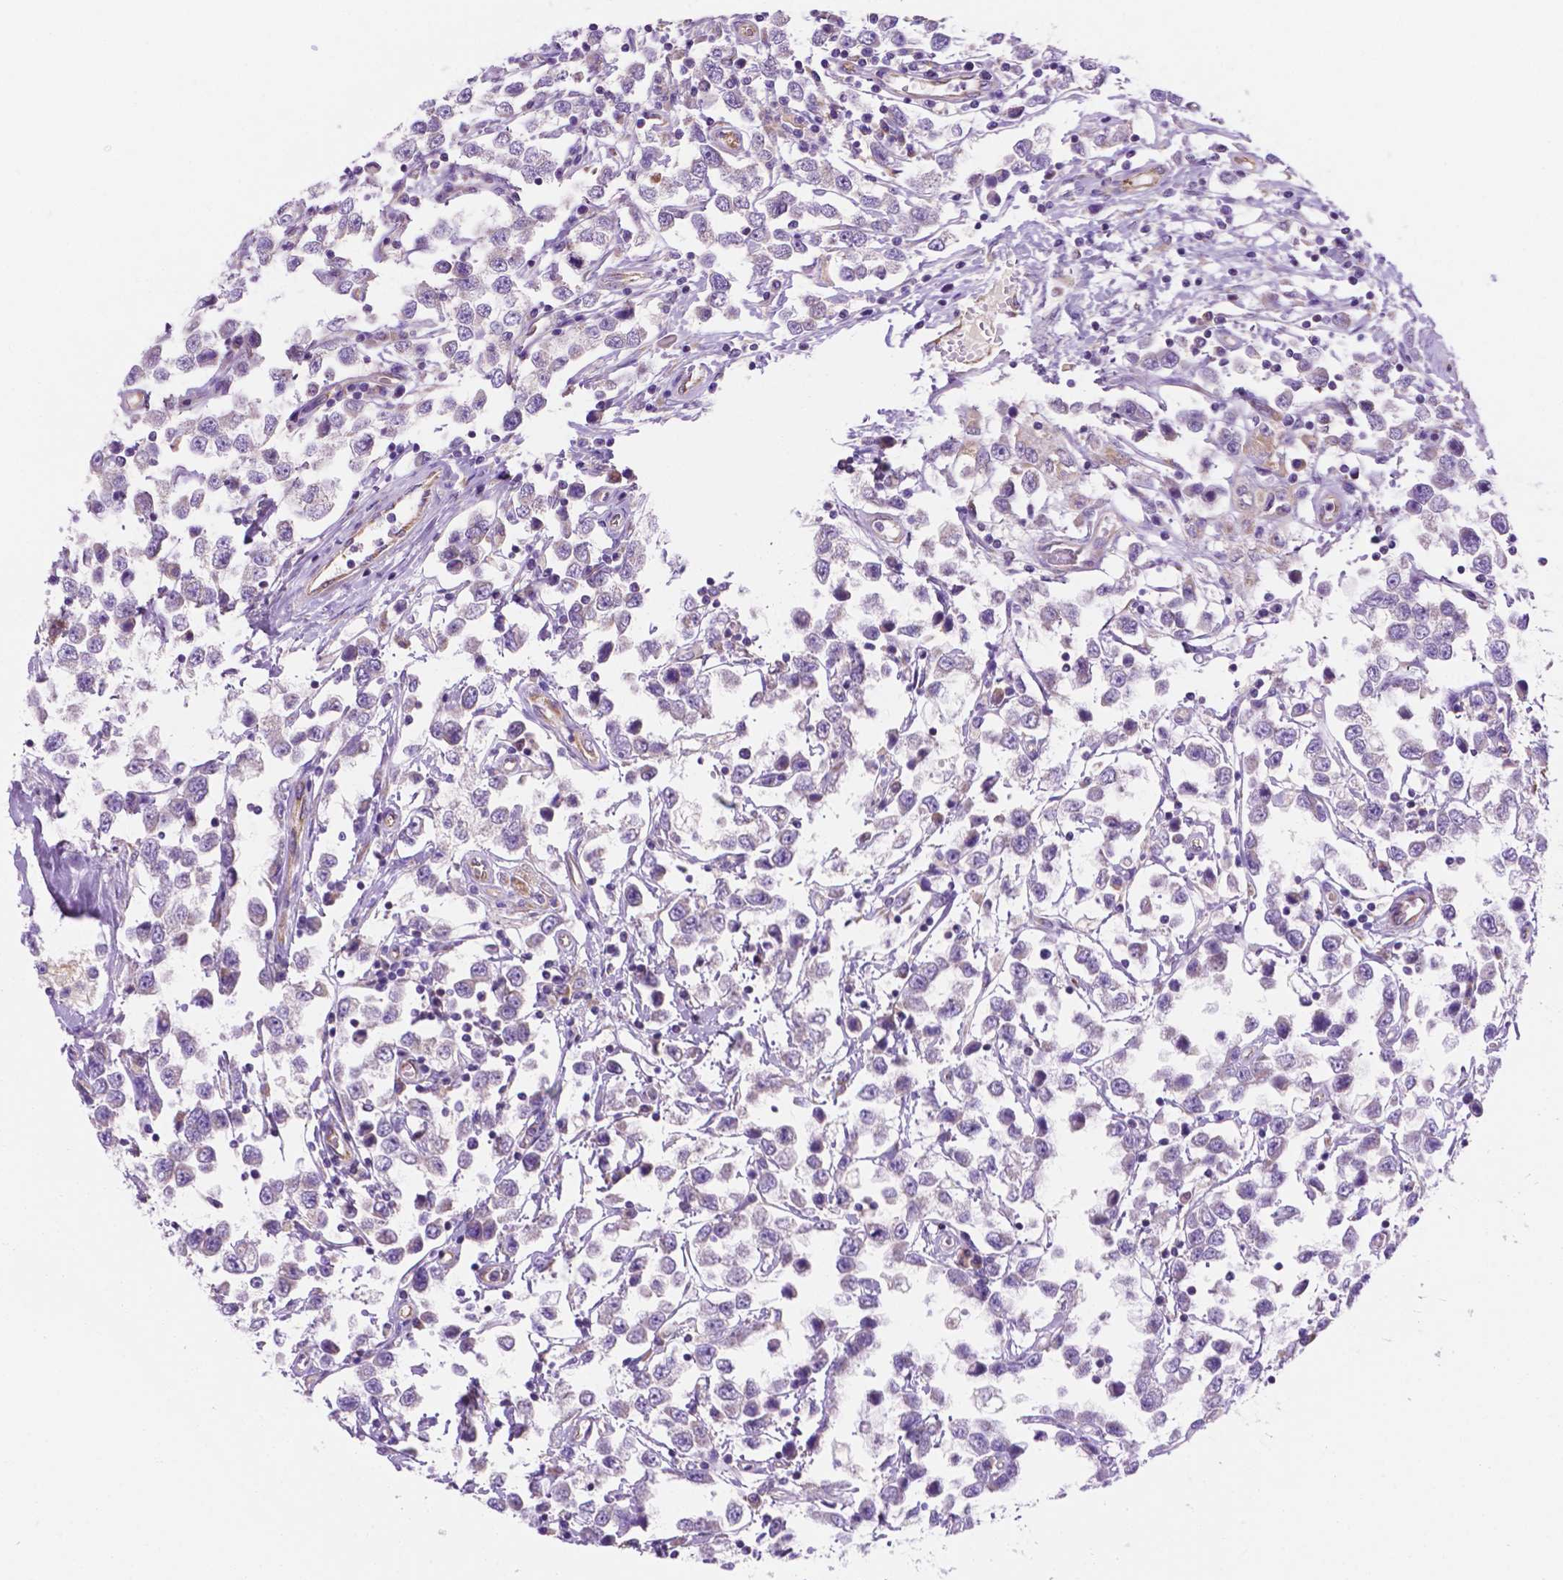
{"staining": {"intensity": "negative", "quantity": "none", "location": "none"}, "tissue": "testis cancer", "cell_type": "Tumor cells", "image_type": "cancer", "snomed": [{"axis": "morphology", "description": "Seminoma, NOS"}, {"axis": "topography", "description": "Testis"}], "caption": "Tumor cells are negative for protein expression in human testis cancer.", "gene": "CEACAM7", "patient": {"sex": "male", "age": 34}}